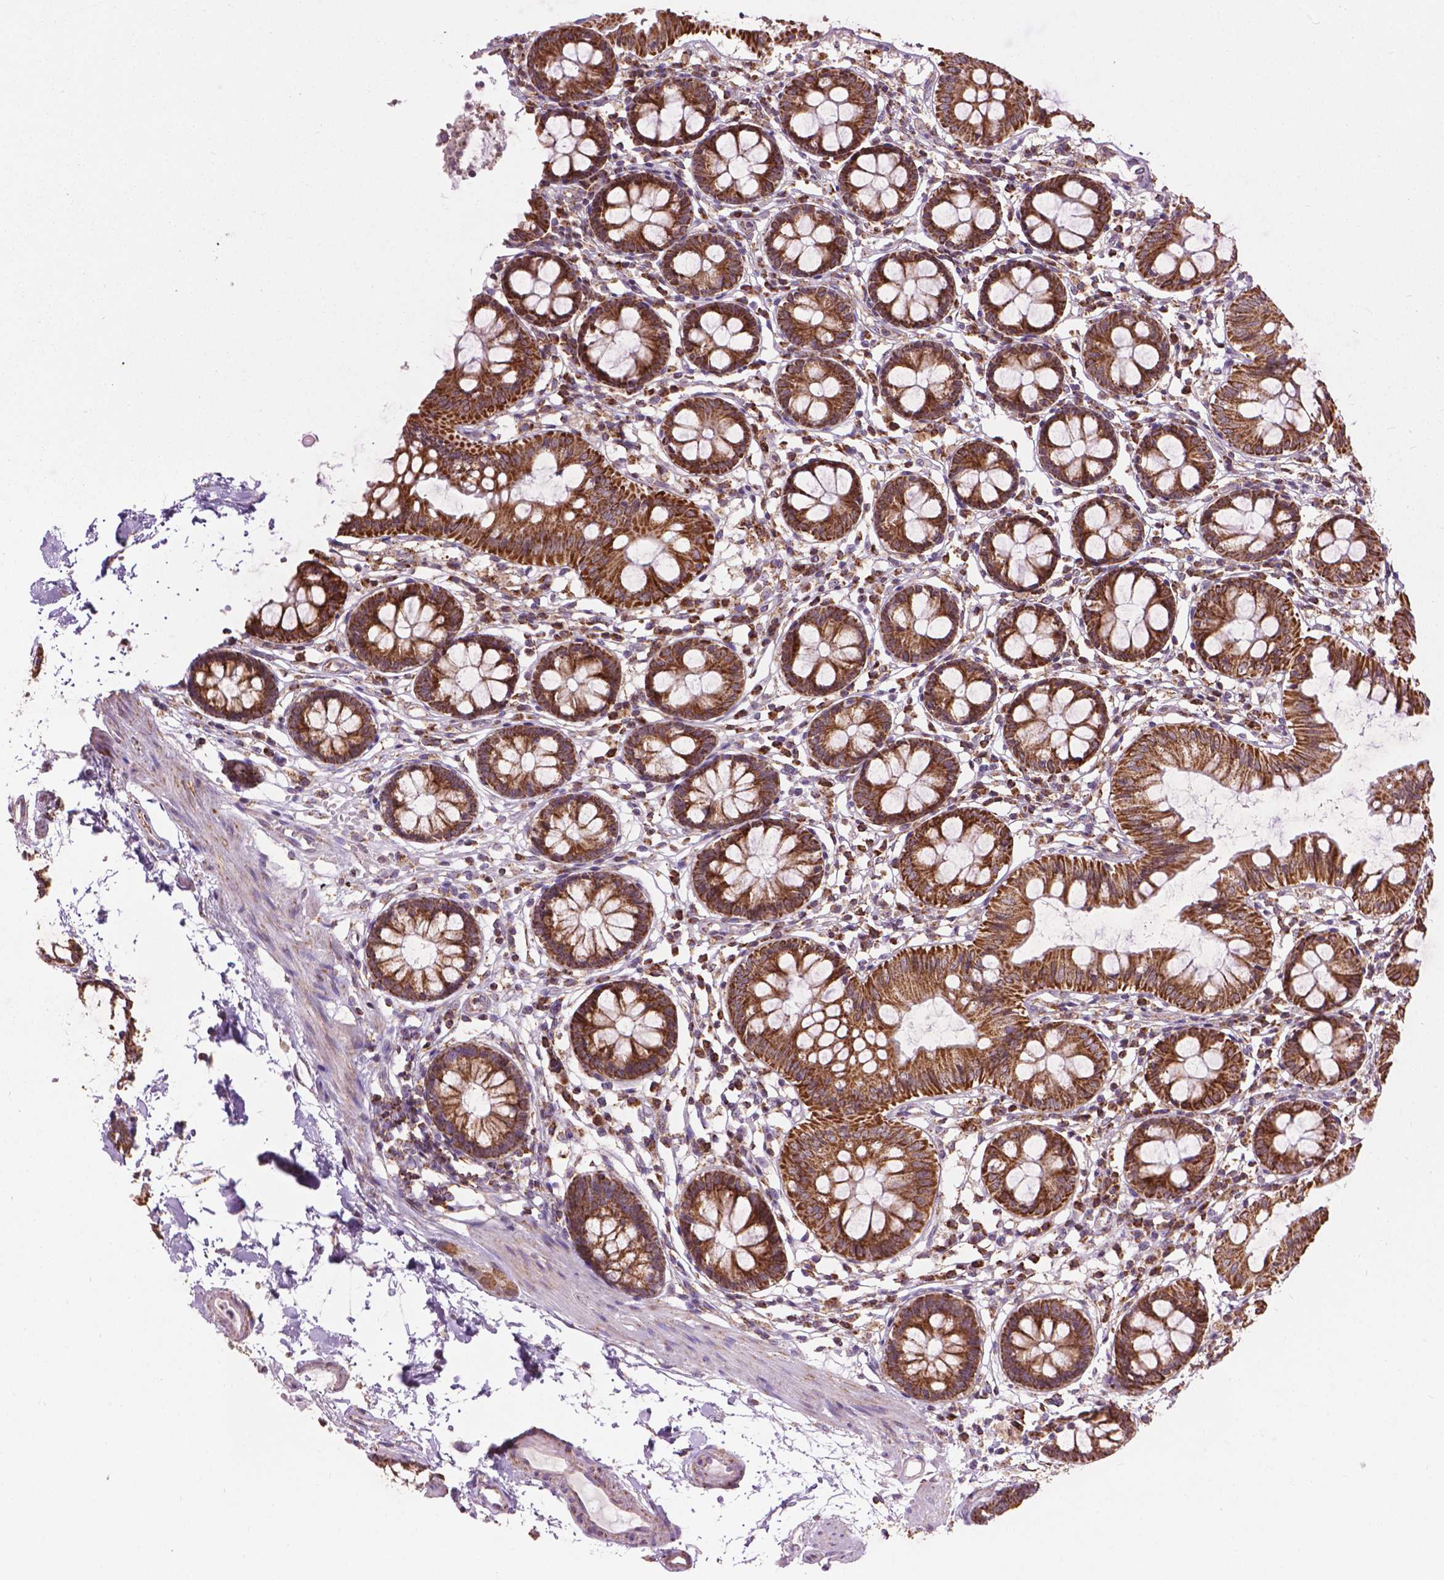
{"staining": {"intensity": "weak", "quantity": "25%-75%", "location": "cytoplasmic/membranous"}, "tissue": "colon", "cell_type": "Endothelial cells", "image_type": "normal", "snomed": [{"axis": "morphology", "description": "Normal tissue, NOS"}, {"axis": "topography", "description": "Colon"}], "caption": "A brown stain labels weak cytoplasmic/membranous expression of a protein in endothelial cells of normal human colon. (DAB (3,3'-diaminobenzidine) IHC with brightfield microscopy, high magnification).", "gene": "PYCR3", "patient": {"sex": "female", "age": 84}}